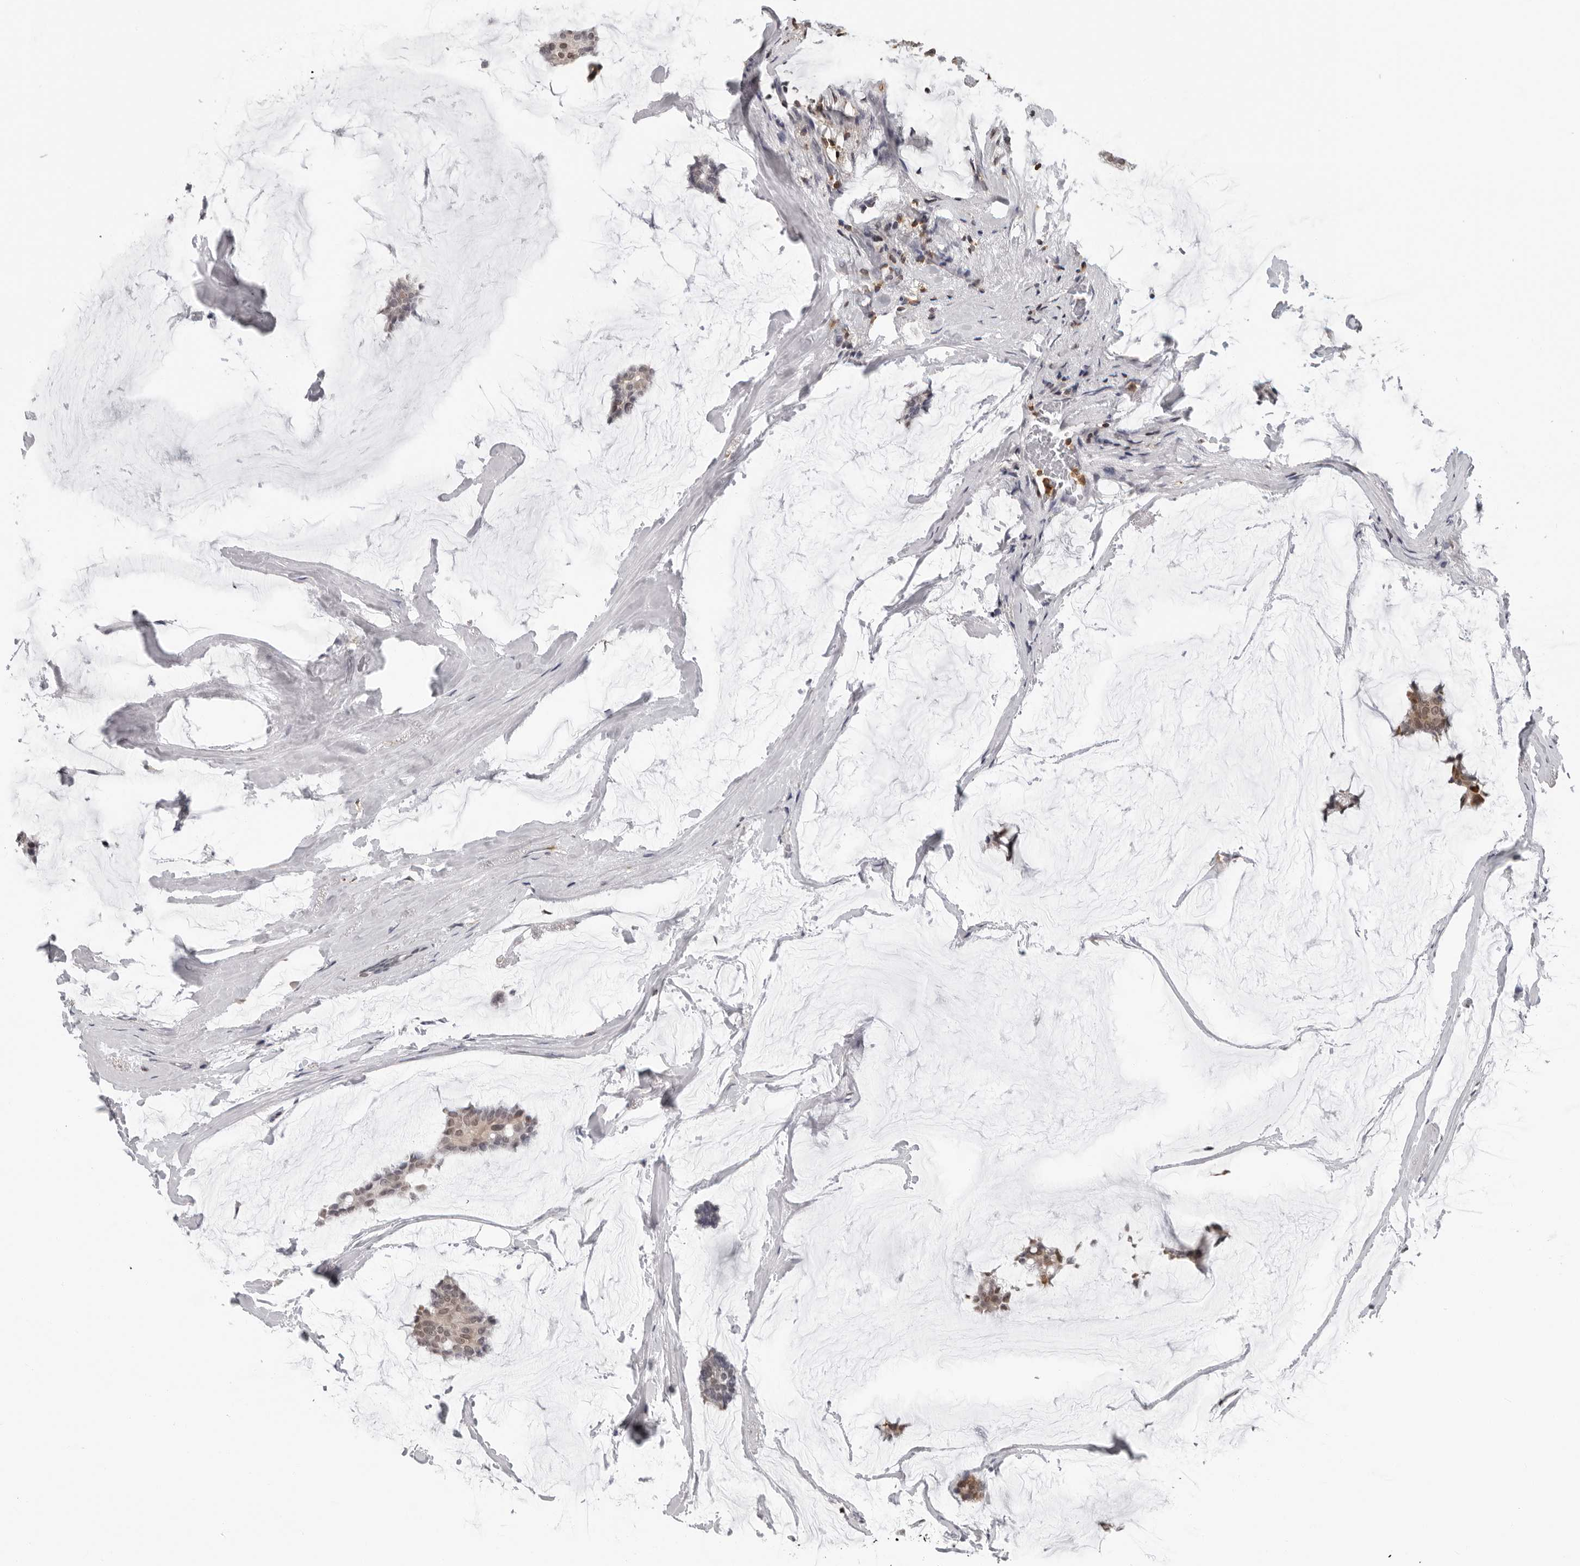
{"staining": {"intensity": "weak", "quantity": ">75%", "location": "cytoplasmic/membranous"}, "tissue": "breast cancer", "cell_type": "Tumor cells", "image_type": "cancer", "snomed": [{"axis": "morphology", "description": "Duct carcinoma"}, {"axis": "topography", "description": "Breast"}], "caption": "Breast cancer stained for a protein (brown) shows weak cytoplasmic/membranous positive positivity in about >75% of tumor cells.", "gene": "HSPH1", "patient": {"sex": "female", "age": 93}}